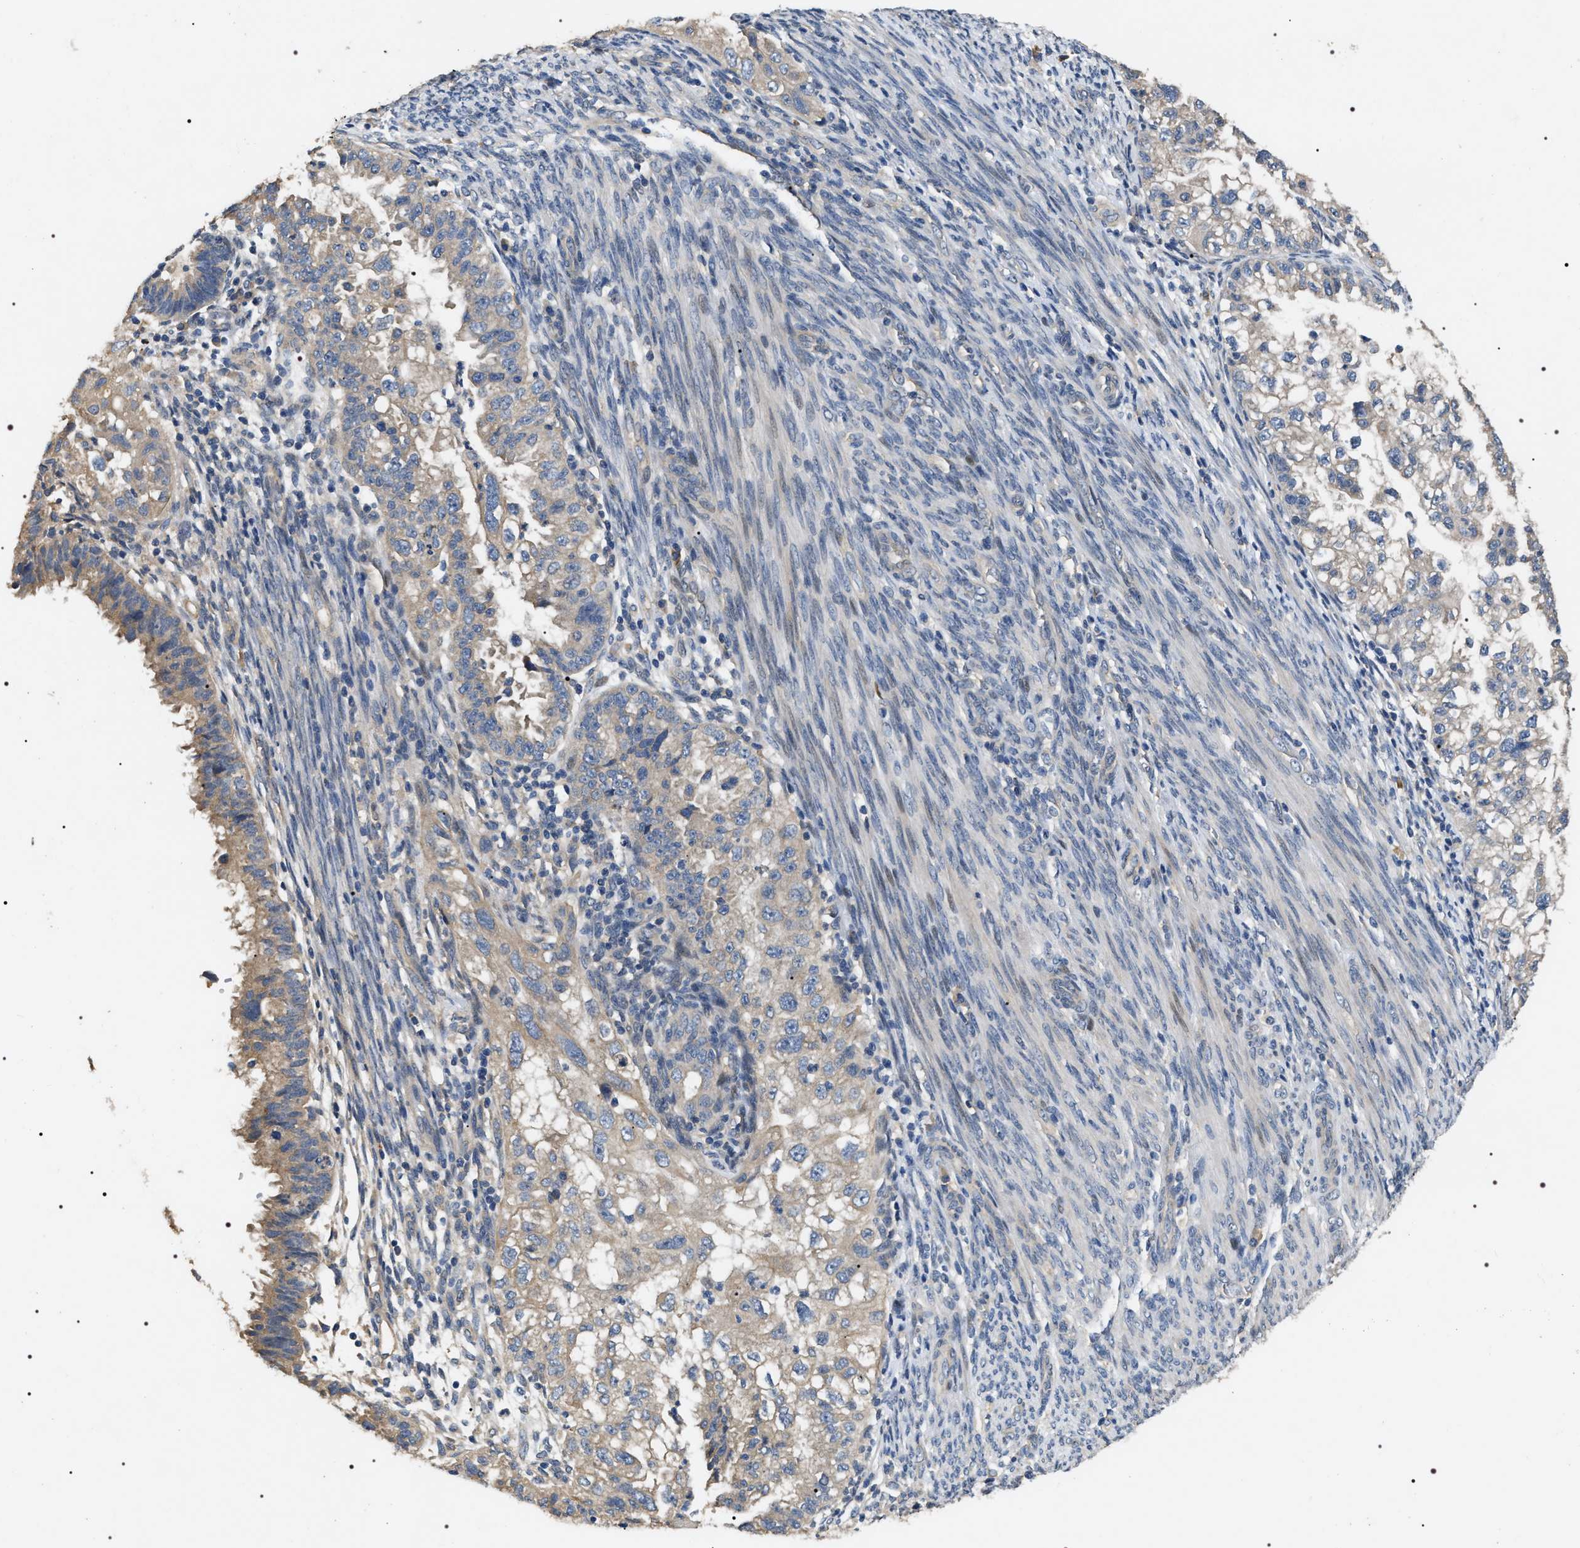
{"staining": {"intensity": "moderate", "quantity": ">75%", "location": "cytoplasmic/membranous"}, "tissue": "endometrial cancer", "cell_type": "Tumor cells", "image_type": "cancer", "snomed": [{"axis": "morphology", "description": "Adenocarcinoma, NOS"}, {"axis": "topography", "description": "Endometrium"}], "caption": "Immunohistochemical staining of adenocarcinoma (endometrial) shows medium levels of moderate cytoplasmic/membranous positivity in approximately >75% of tumor cells.", "gene": "IFT81", "patient": {"sex": "female", "age": 85}}